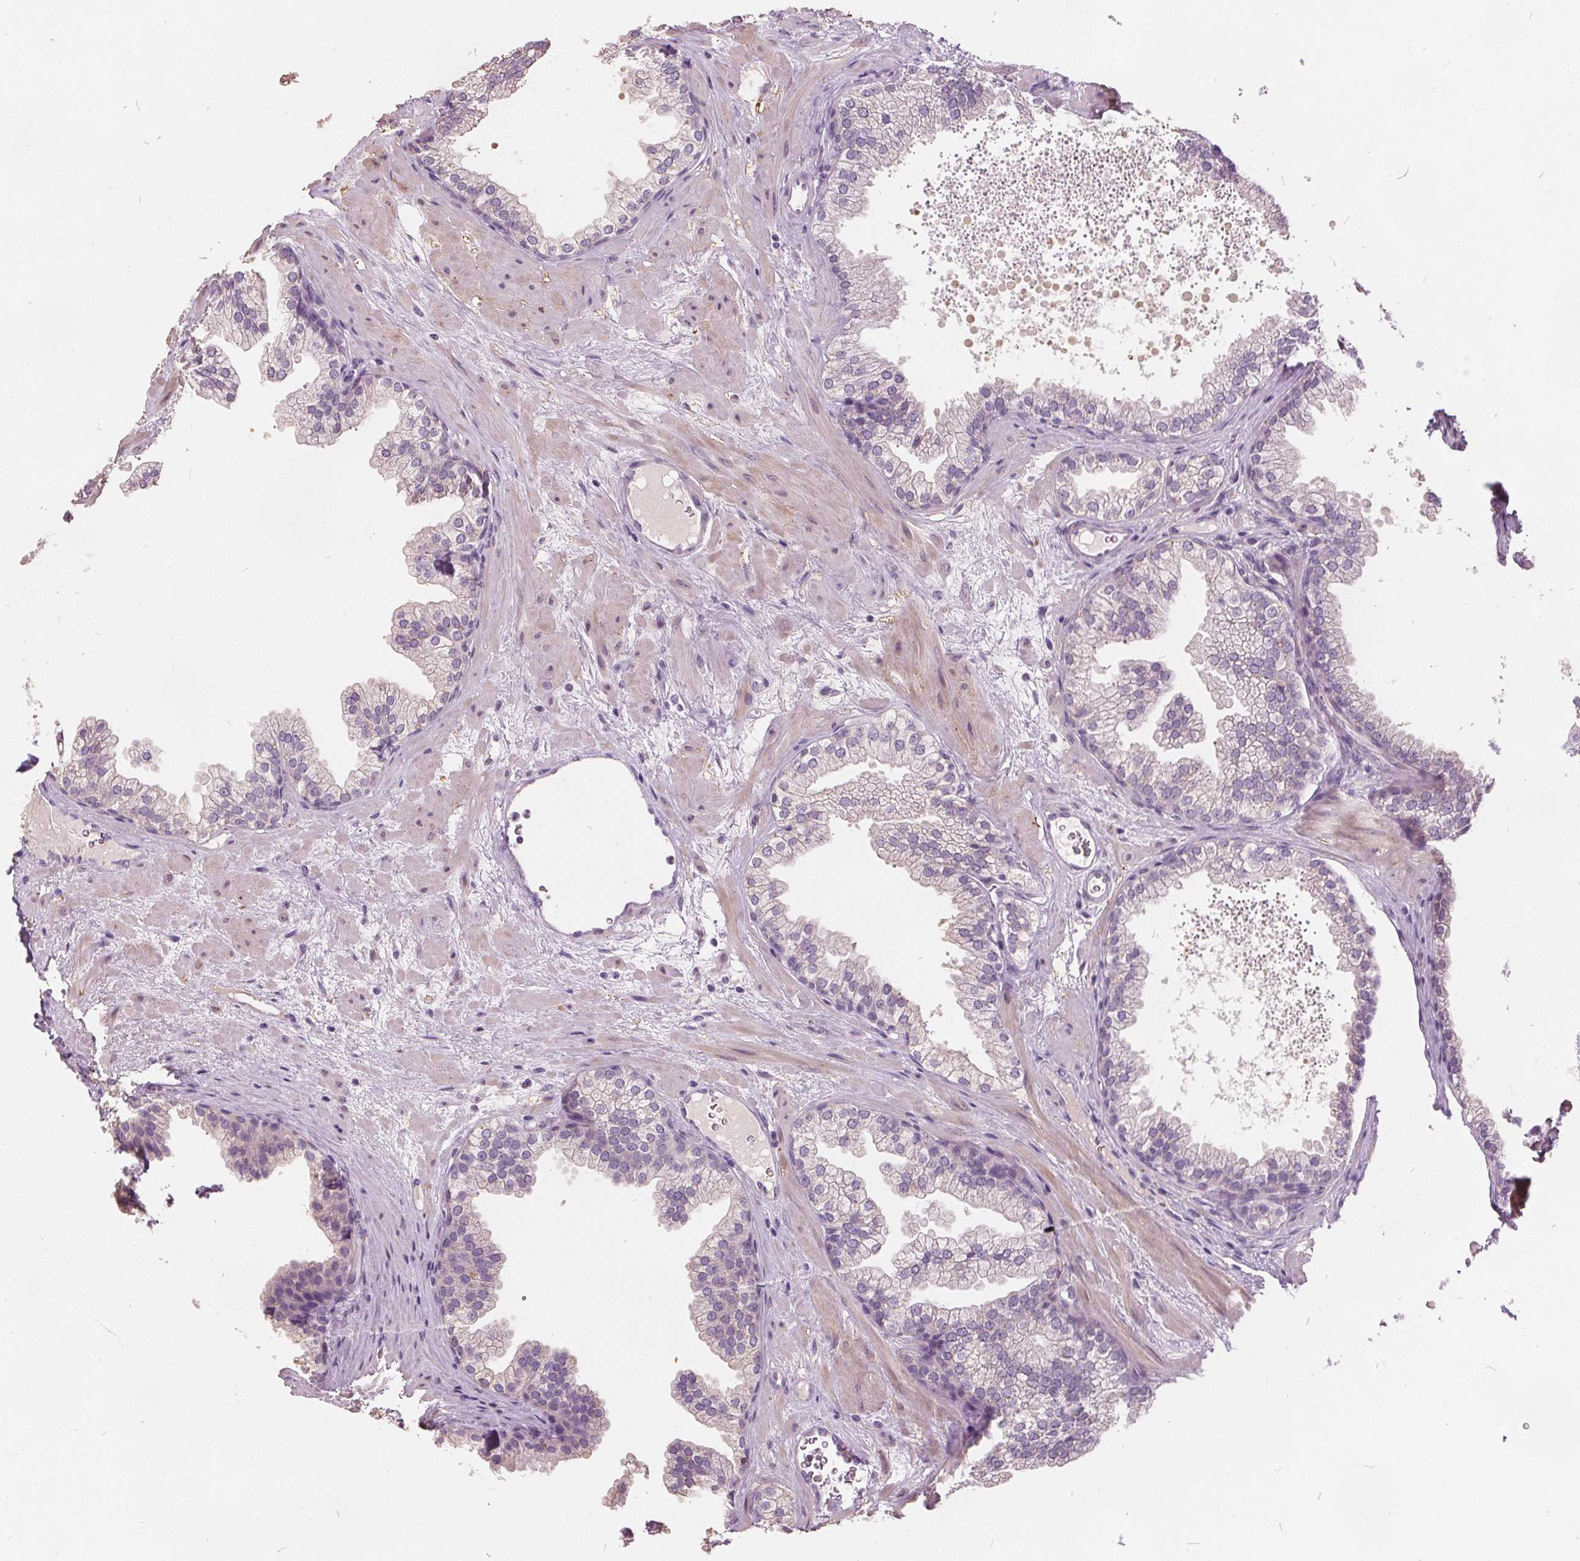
{"staining": {"intensity": "negative", "quantity": "none", "location": "none"}, "tissue": "prostate", "cell_type": "Glandular cells", "image_type": "normal", "snomed": [{"axis": "morphology", "description": "Normal tissue, NOS"}, {"axis": "topography", "description": "Prostate"}], "caption": "An image of human prostate is negative for staining in glandular cells. (IHC, brightfield microscopy, high magnification).", "gene": "ACOX2", "patient": {"sex": "male", "age": 37}}